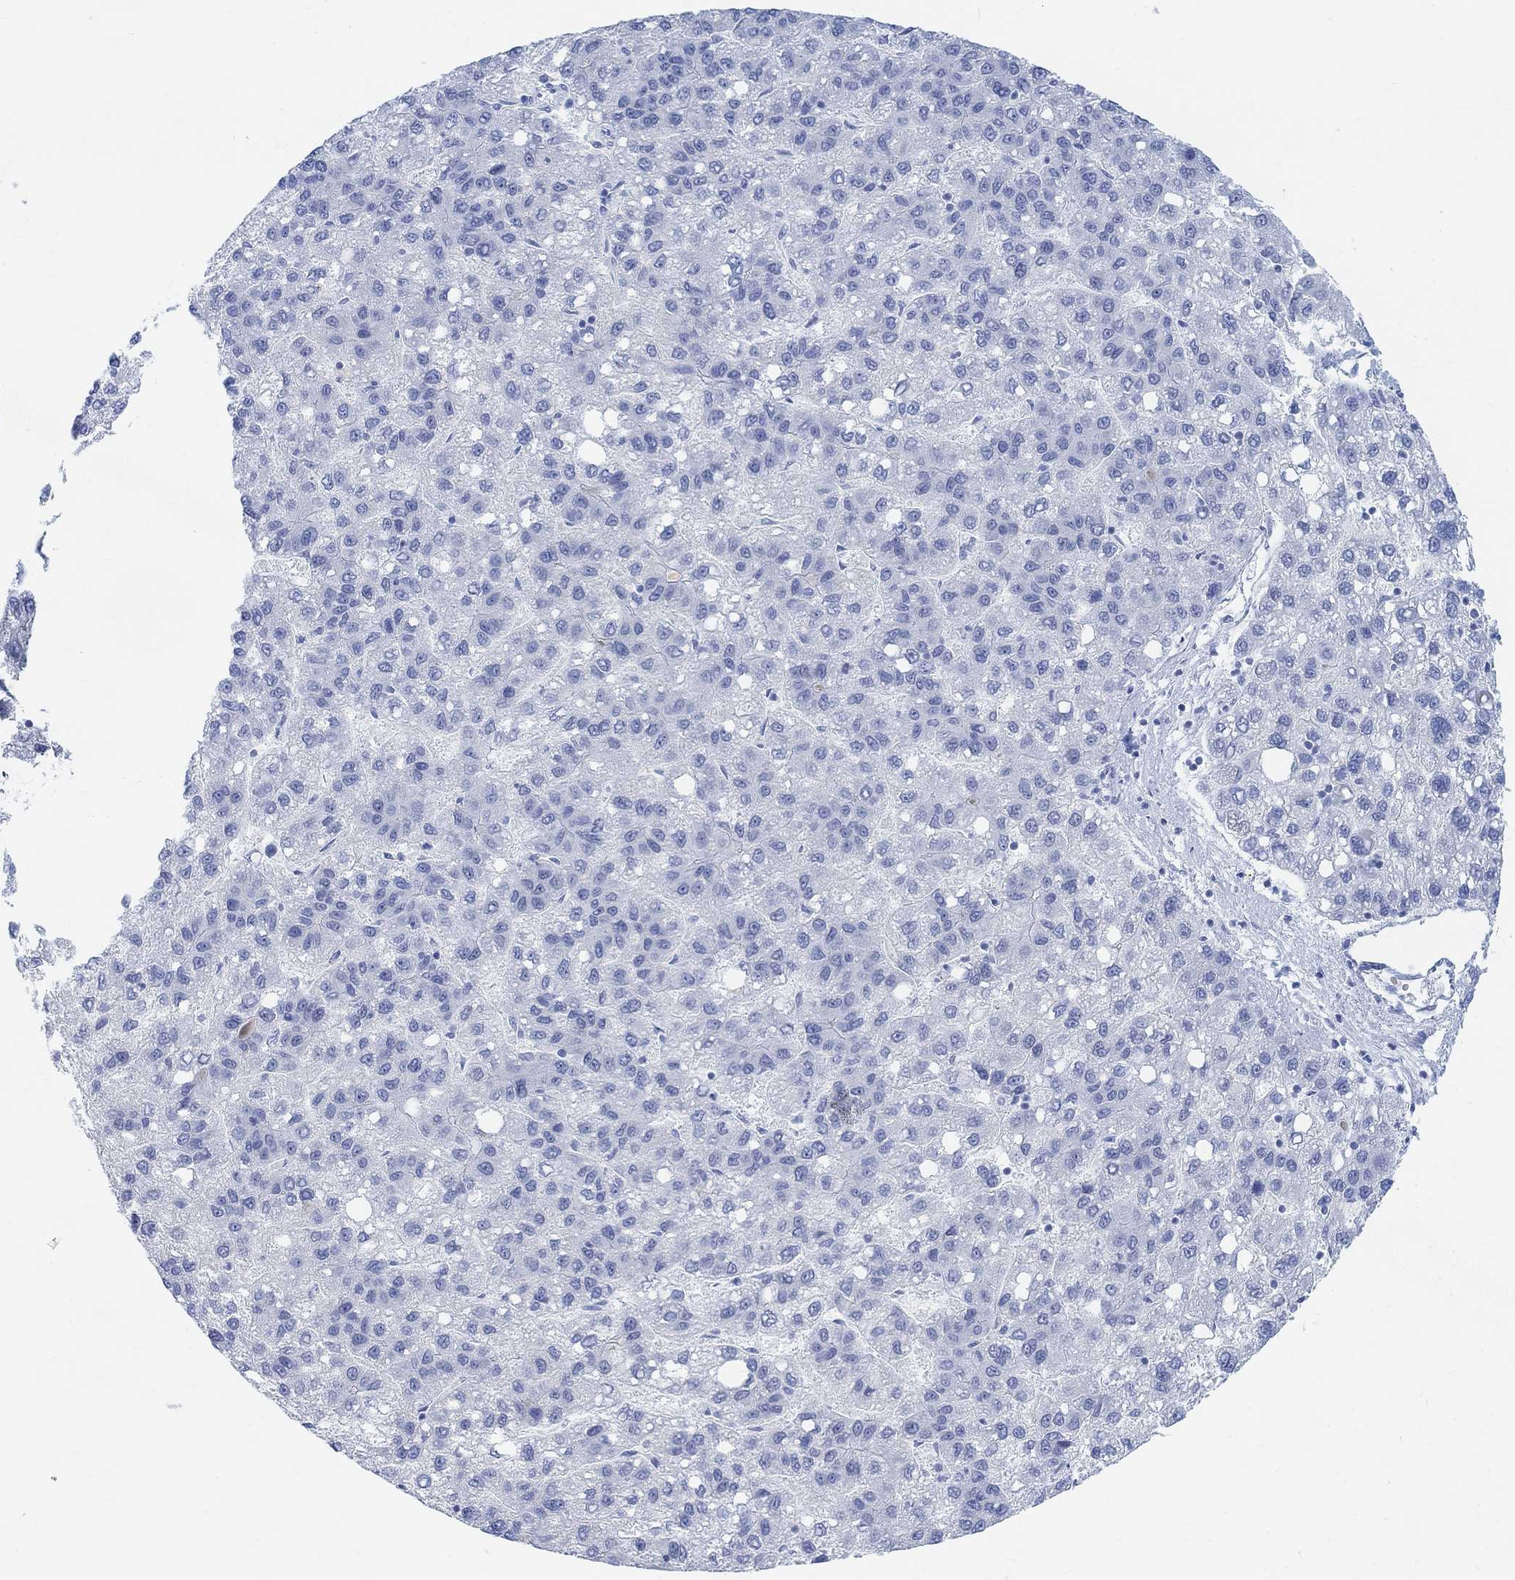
{"staining": {"intensity": "negative", "quantity": "none", "location": "none"}, "tissue": "liver cancer", "cell_type": "Tumor cells", "image_type": "cancer", "snomed": [{"axis": "morphology", "description": "Carcinoma, Hepatocellular, NOS"}, {"axis": "topography", "description": "Liver"}], "caption": "Image shows no significant protein positivity in tumor cells of liver cancer.", "gene": "ENO4", "patient": {"sex": "female", "age": 82}}